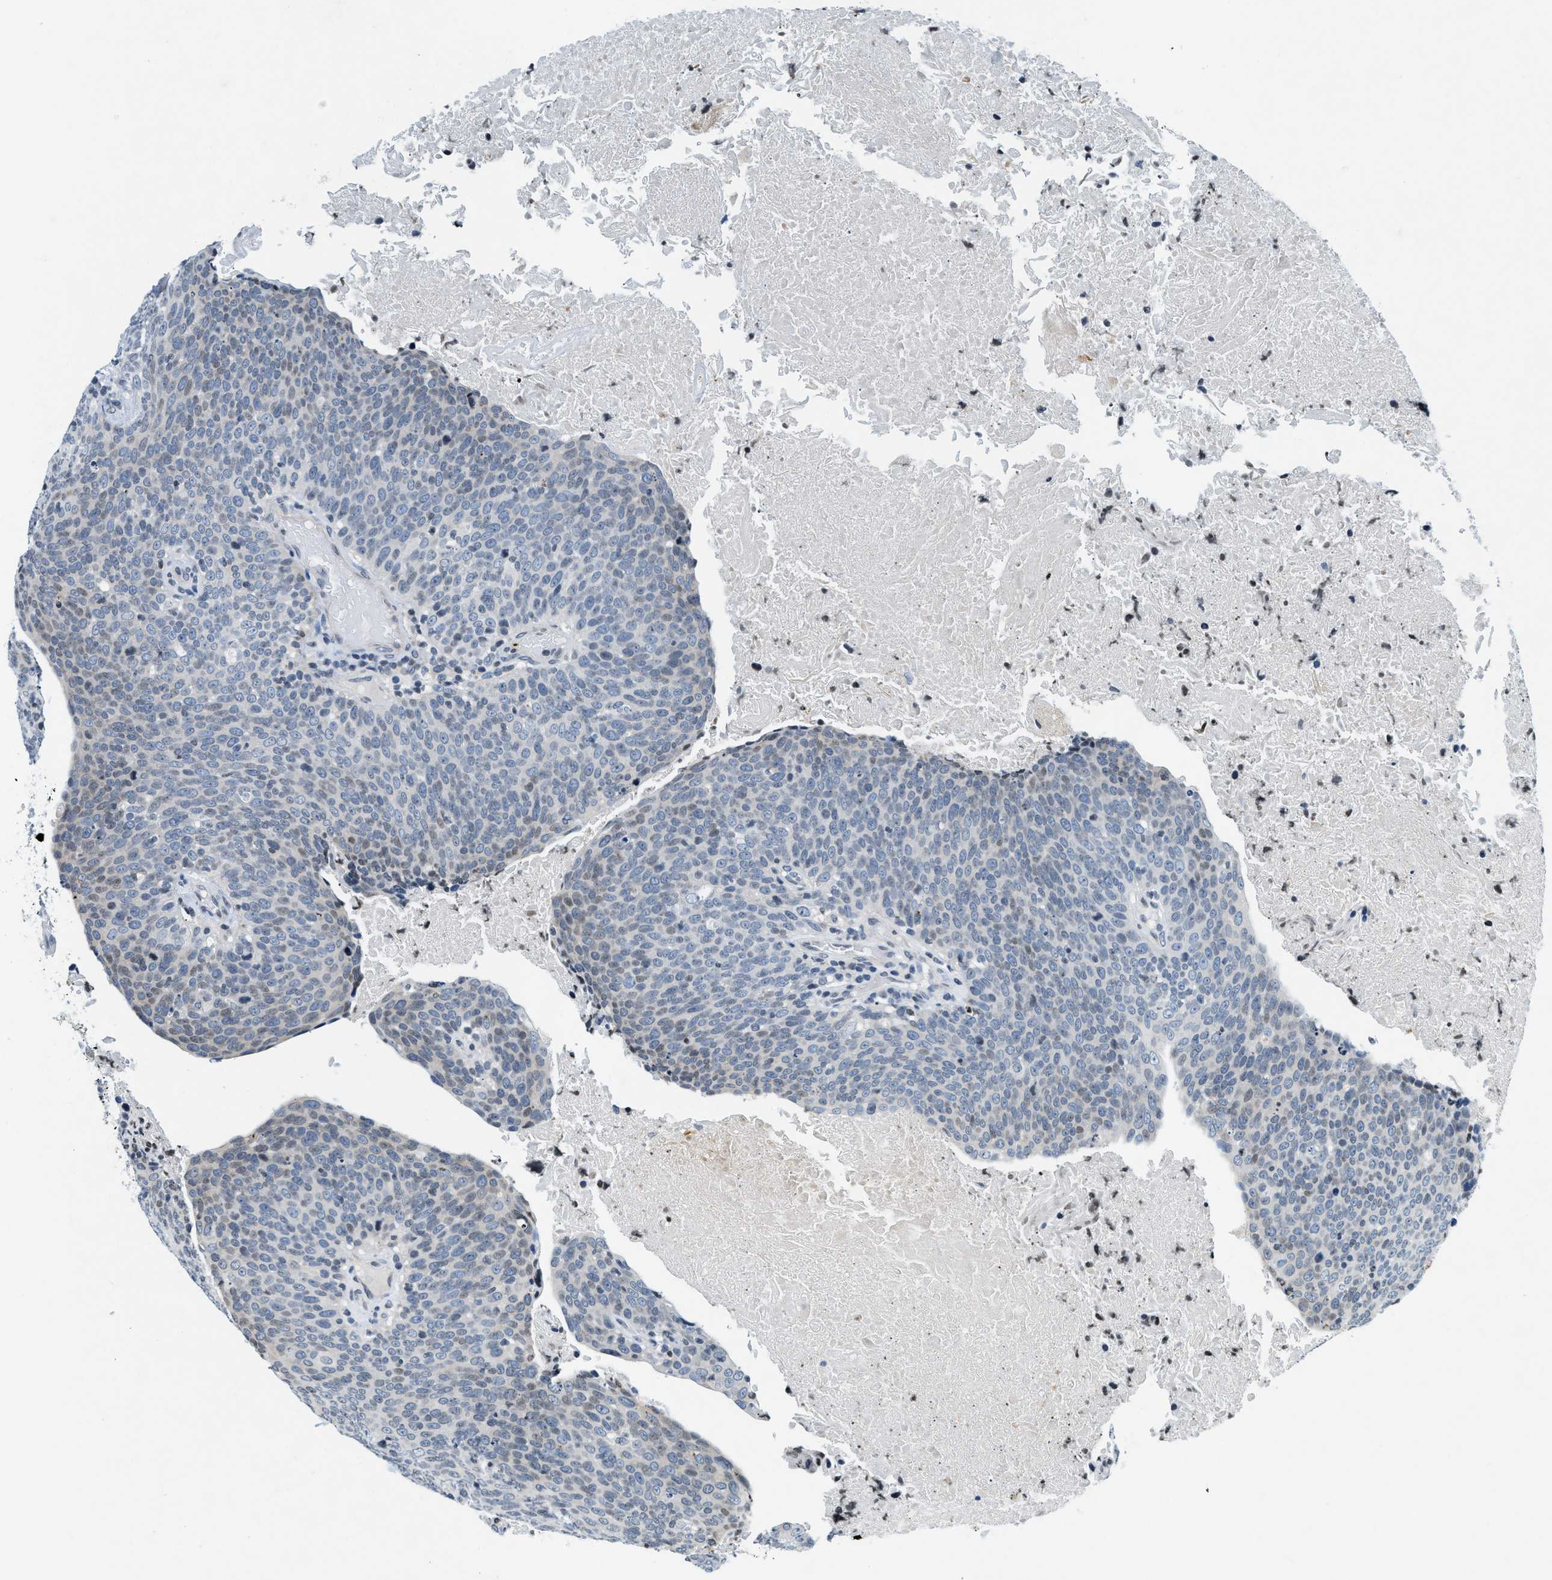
{"staining": {"intensity": "weak", "quantity": "<25%", "location": "nuclear"}, "tissue": "head and neck cancer", "cell_type": "Tumor cells", "image_type": "cancer", "snomed": [{"axis": "morphology", "description": "Squamous cell carcinoma, NOS"}, {"axis": "morphology", "description": "Squamous cell carcinoma, metastatic, NOS"}, {"axis": "topography", "description": "Lymph node"}, {"axis": "topography", "description": "Head-Neck"}], "caption": "Immunohistochemistry (IHC) of human head and neck cancer (metastatic squamous cell carcinoma) exhibits no staining in tumor cells. (DAB immunohistochemistry (IHC), high magnification).", "gene": "UVRAG", "patient": {"sex": "male", "age": 62}}